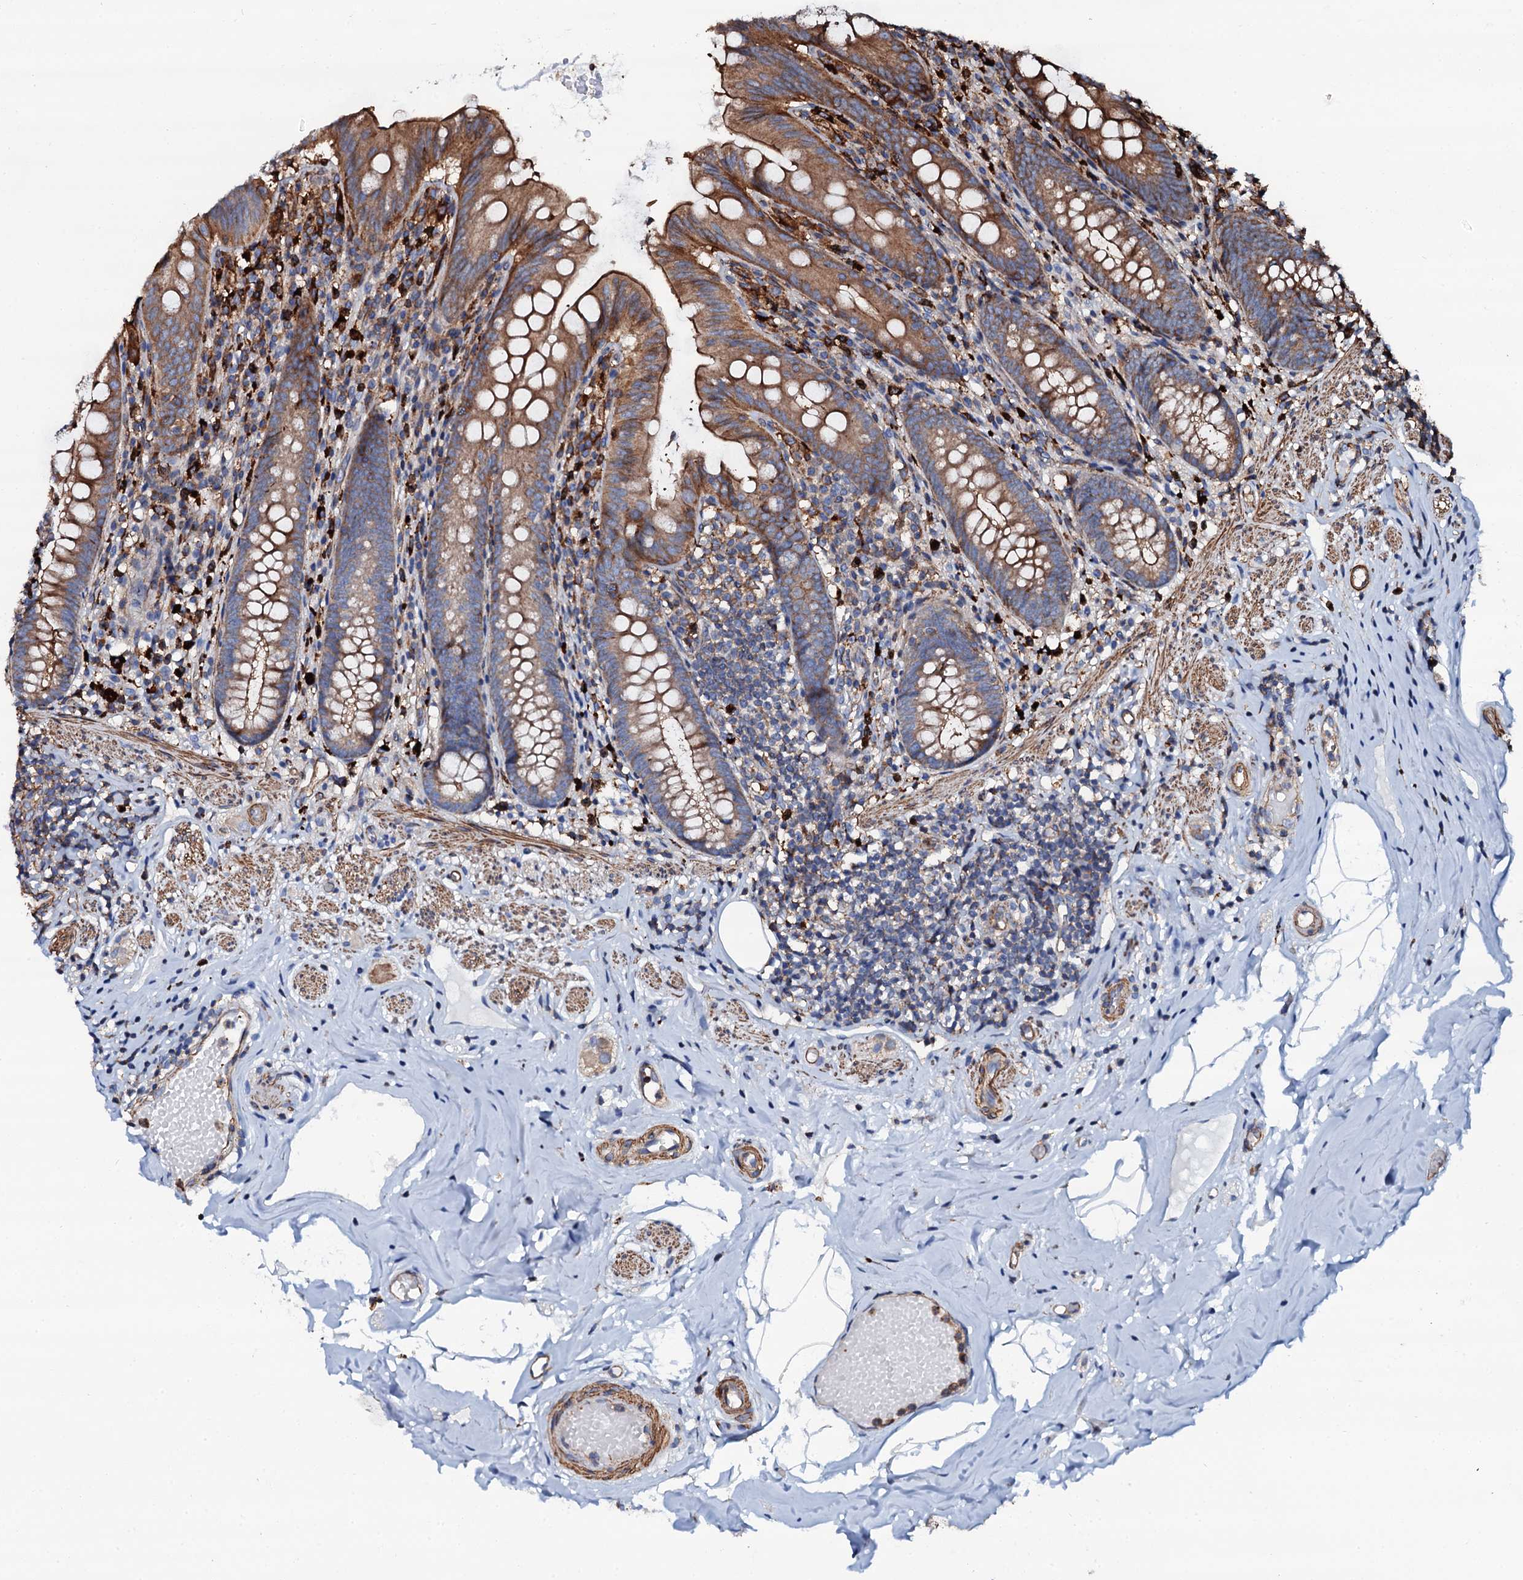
{"staining": {"intensity": "moderate", "quantity": "25%-75%", "location": "cytoplasmic/membranous"}, "tissue": "appendix", "cell_type": "Glandular cells", "image_type": "normal", "snomed": [{"axis": "morphology", "description": "Normal tissue, NOS"}, {"axis": "topography", "description": "Appendix"}], "caption": "Glandular cells show medium levels of moderate cytoplasmic/membranous staining in approximately 25%-75% of cells in normal appendix.", "gene": "INTS10", "patient": {"sex": "male", "age": 55}}